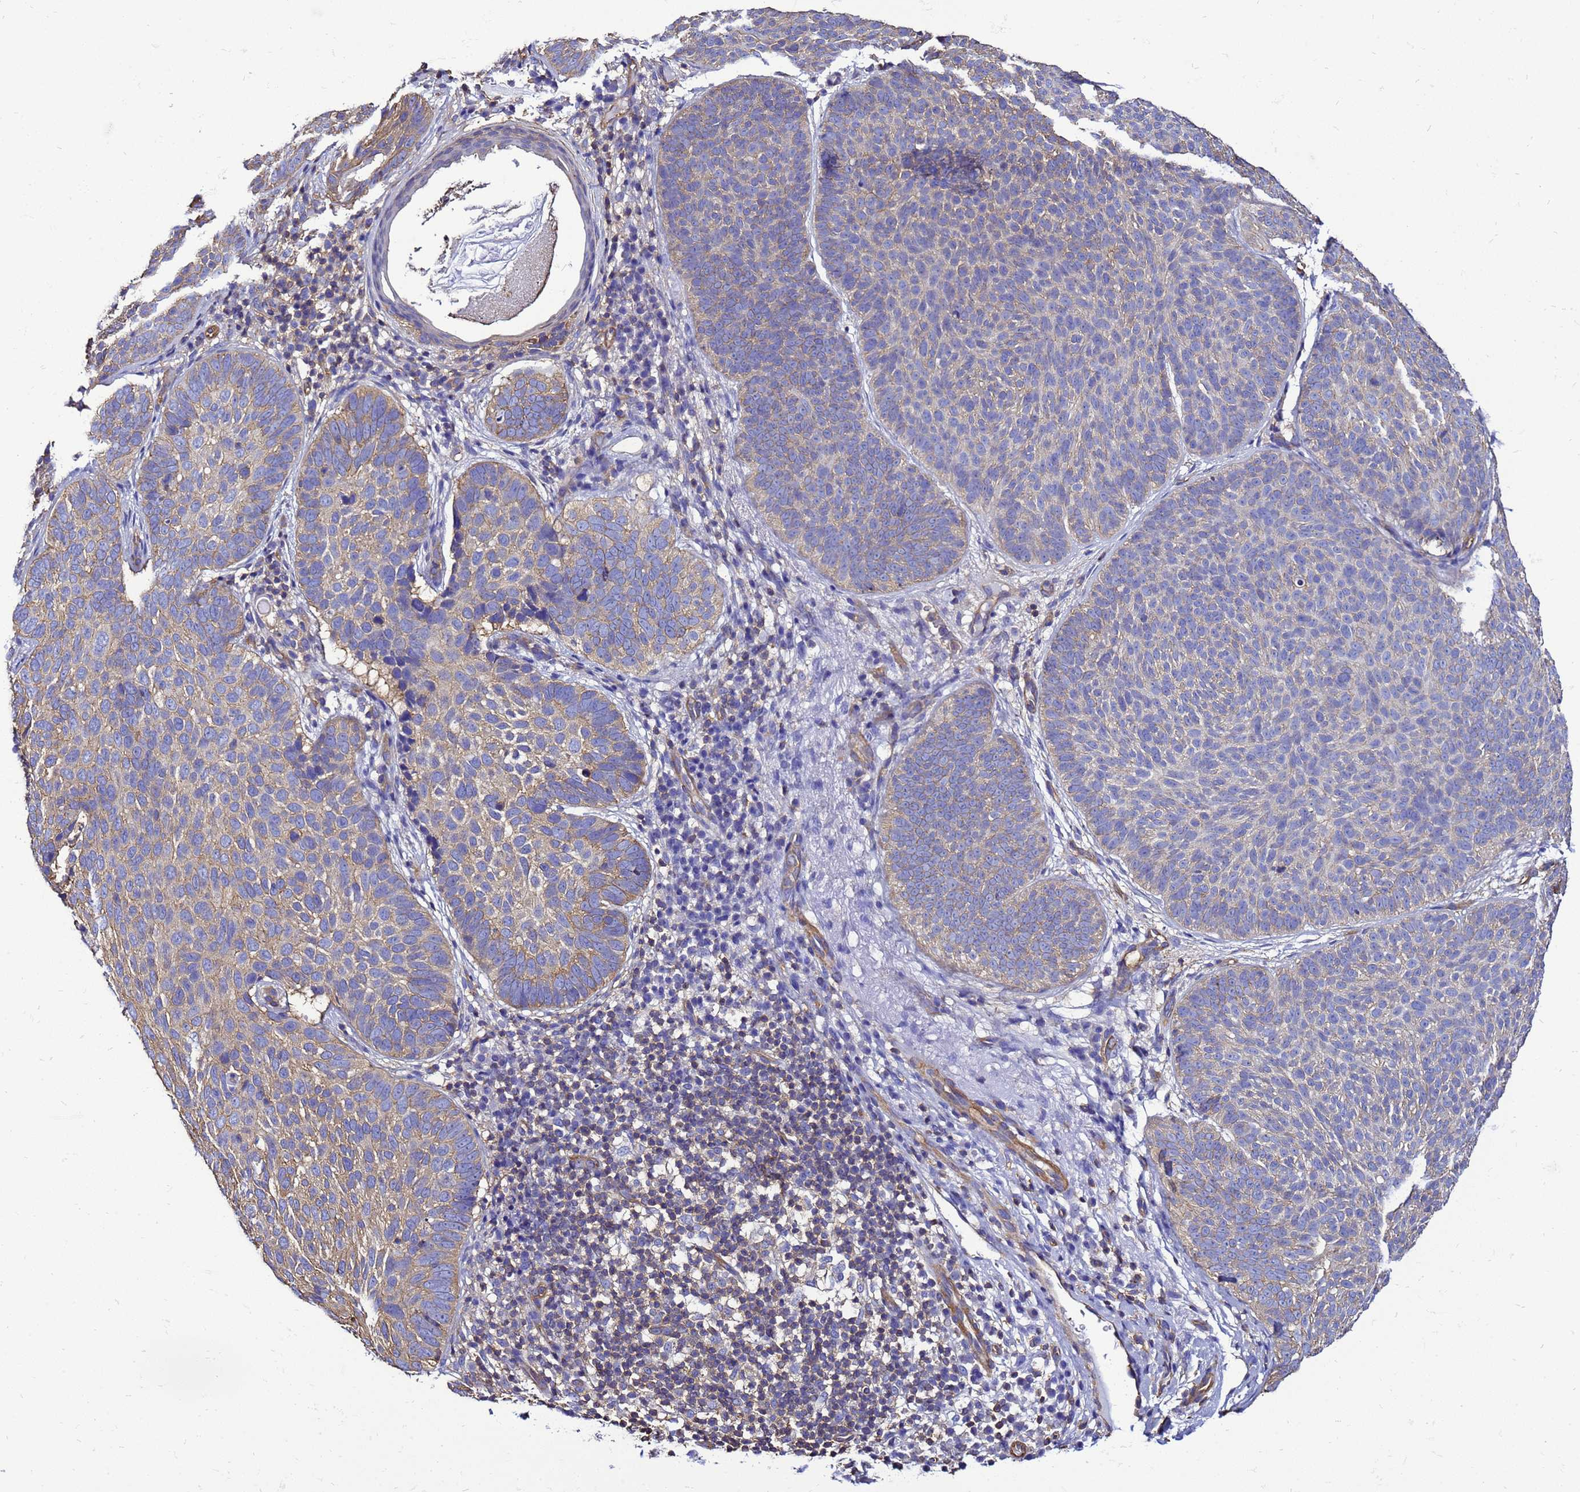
{"staining": {"intensity": "weak", "quantity": "25%-75%", "location": "cytoplasmic/membranous"}, "tissue": "skin cancer", "cell_type": "Tumor cells", "image_type": "cancer", "snomed": [{"axis": "morphology", "description": "Basal cell carcinoma"}, {"axis": "topography", "description": "Skin"}], "caption": "Skin basal cell carcinoma tissue exhibits weak cytoplasmic/membranous expression in about 25%-75% of tumor cells", "gene": "MYL12A", "patient": {"sex": "male", "age": 85}}